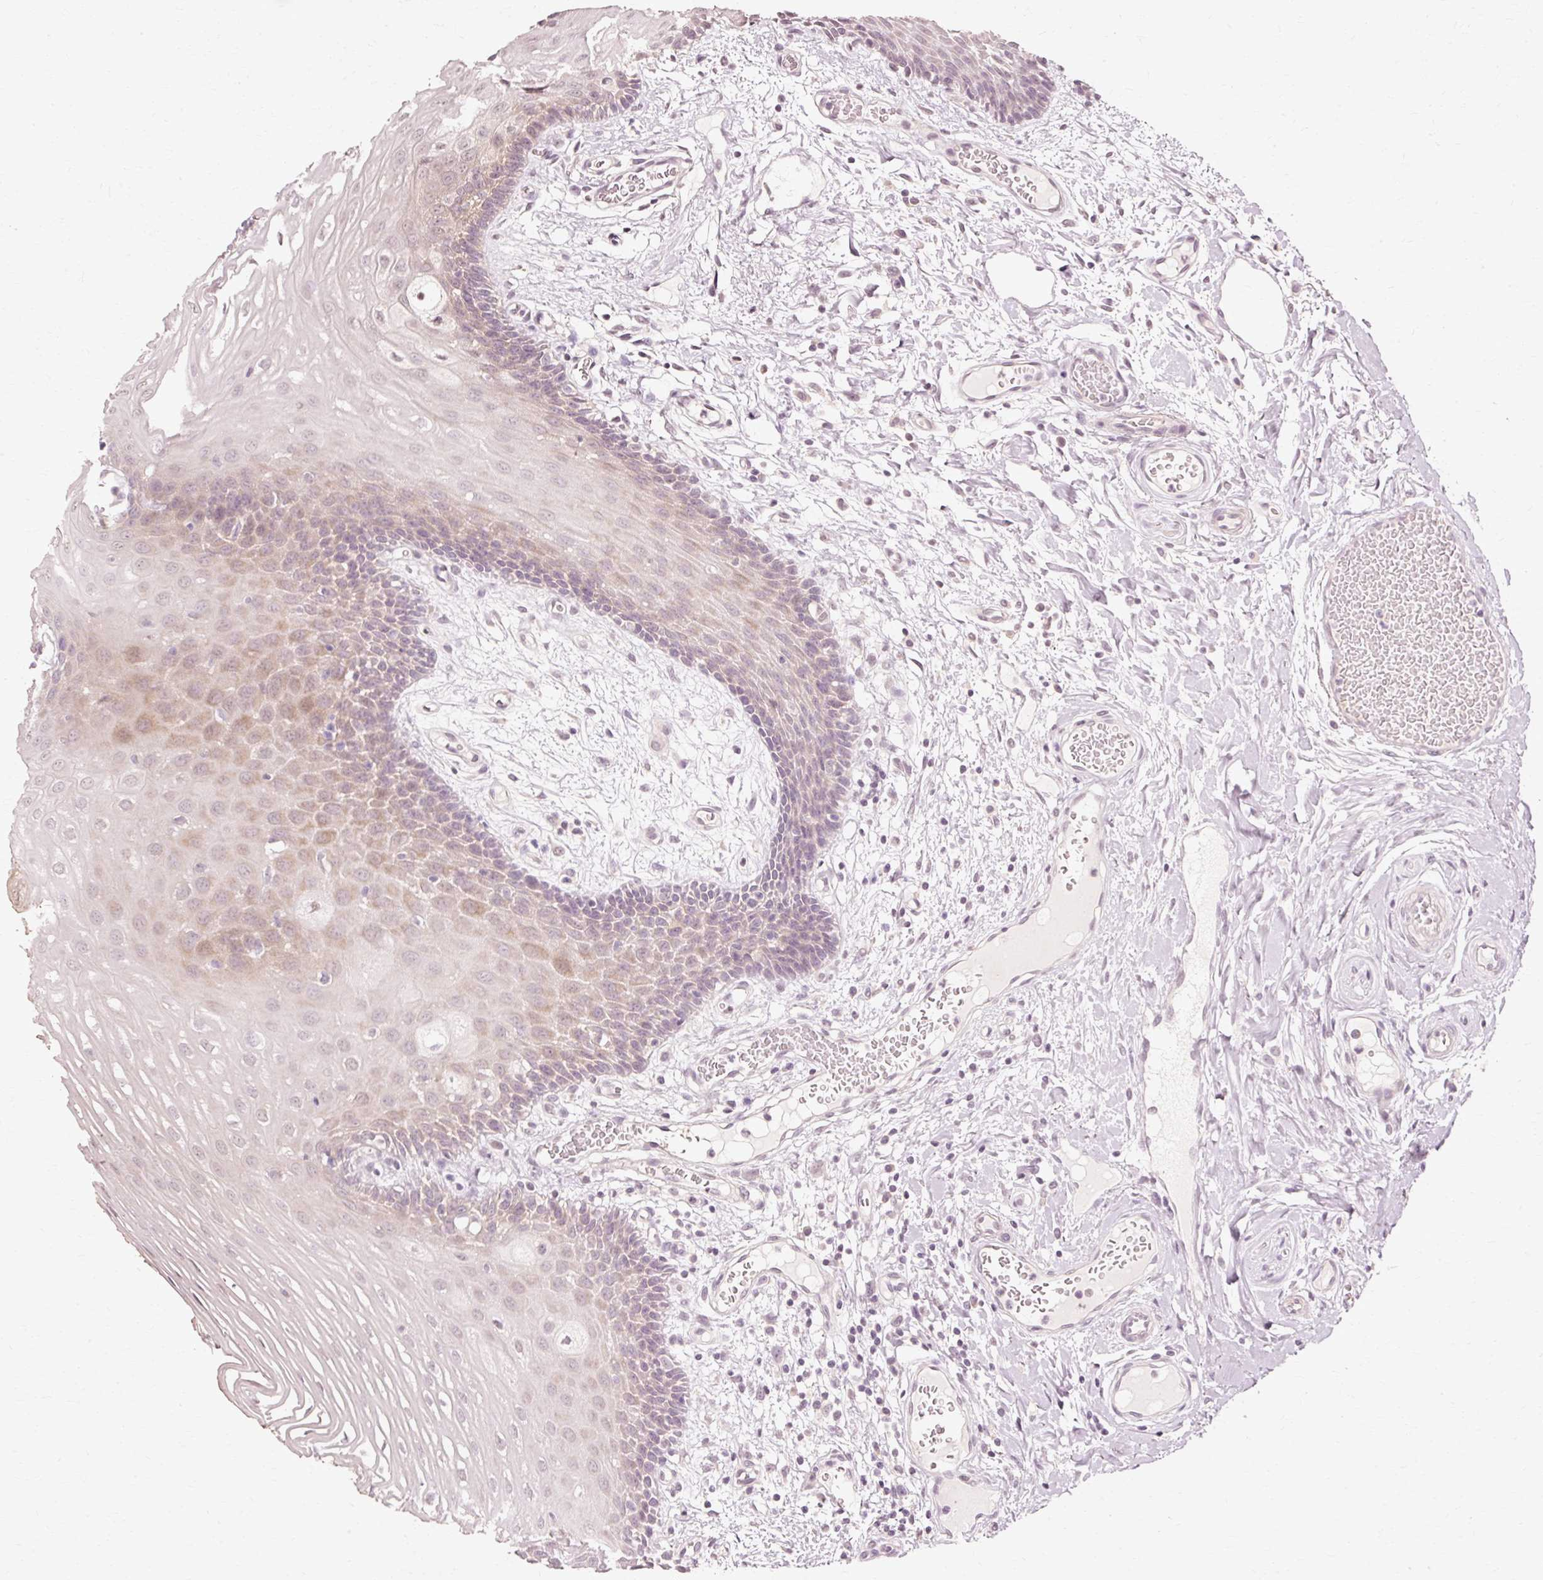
{"staining": {"intensity": "weak", "quantity": "25%-75%", "location": "cytoplasmic/membranous,nuclear"}, "tissue": "oral mucosa", "cell_type": "Squamous epithelial cells", "image_type": "normal", "snomed": [{"axis": "morphology", "description": "Normal tissue, NOS"}, {"axis": "topography", "description": "Oral tissue"}, {"axis": "topography", "description": "Tounge, NOS"}], "caption": "DAB immunohistochemical staining of benign human oral mucosa displays weak cytoplasmic/membranous,nuclear protein positivity in approximately 25%-75% of squamous epithelial cells. The protein of interest is stained brown, and the nuclei are stained in blue (DAB IHC with brightfield microscopy, high magnification).", "gene": "RGPD5", "patient": {"sex": "female", "age": 60}}